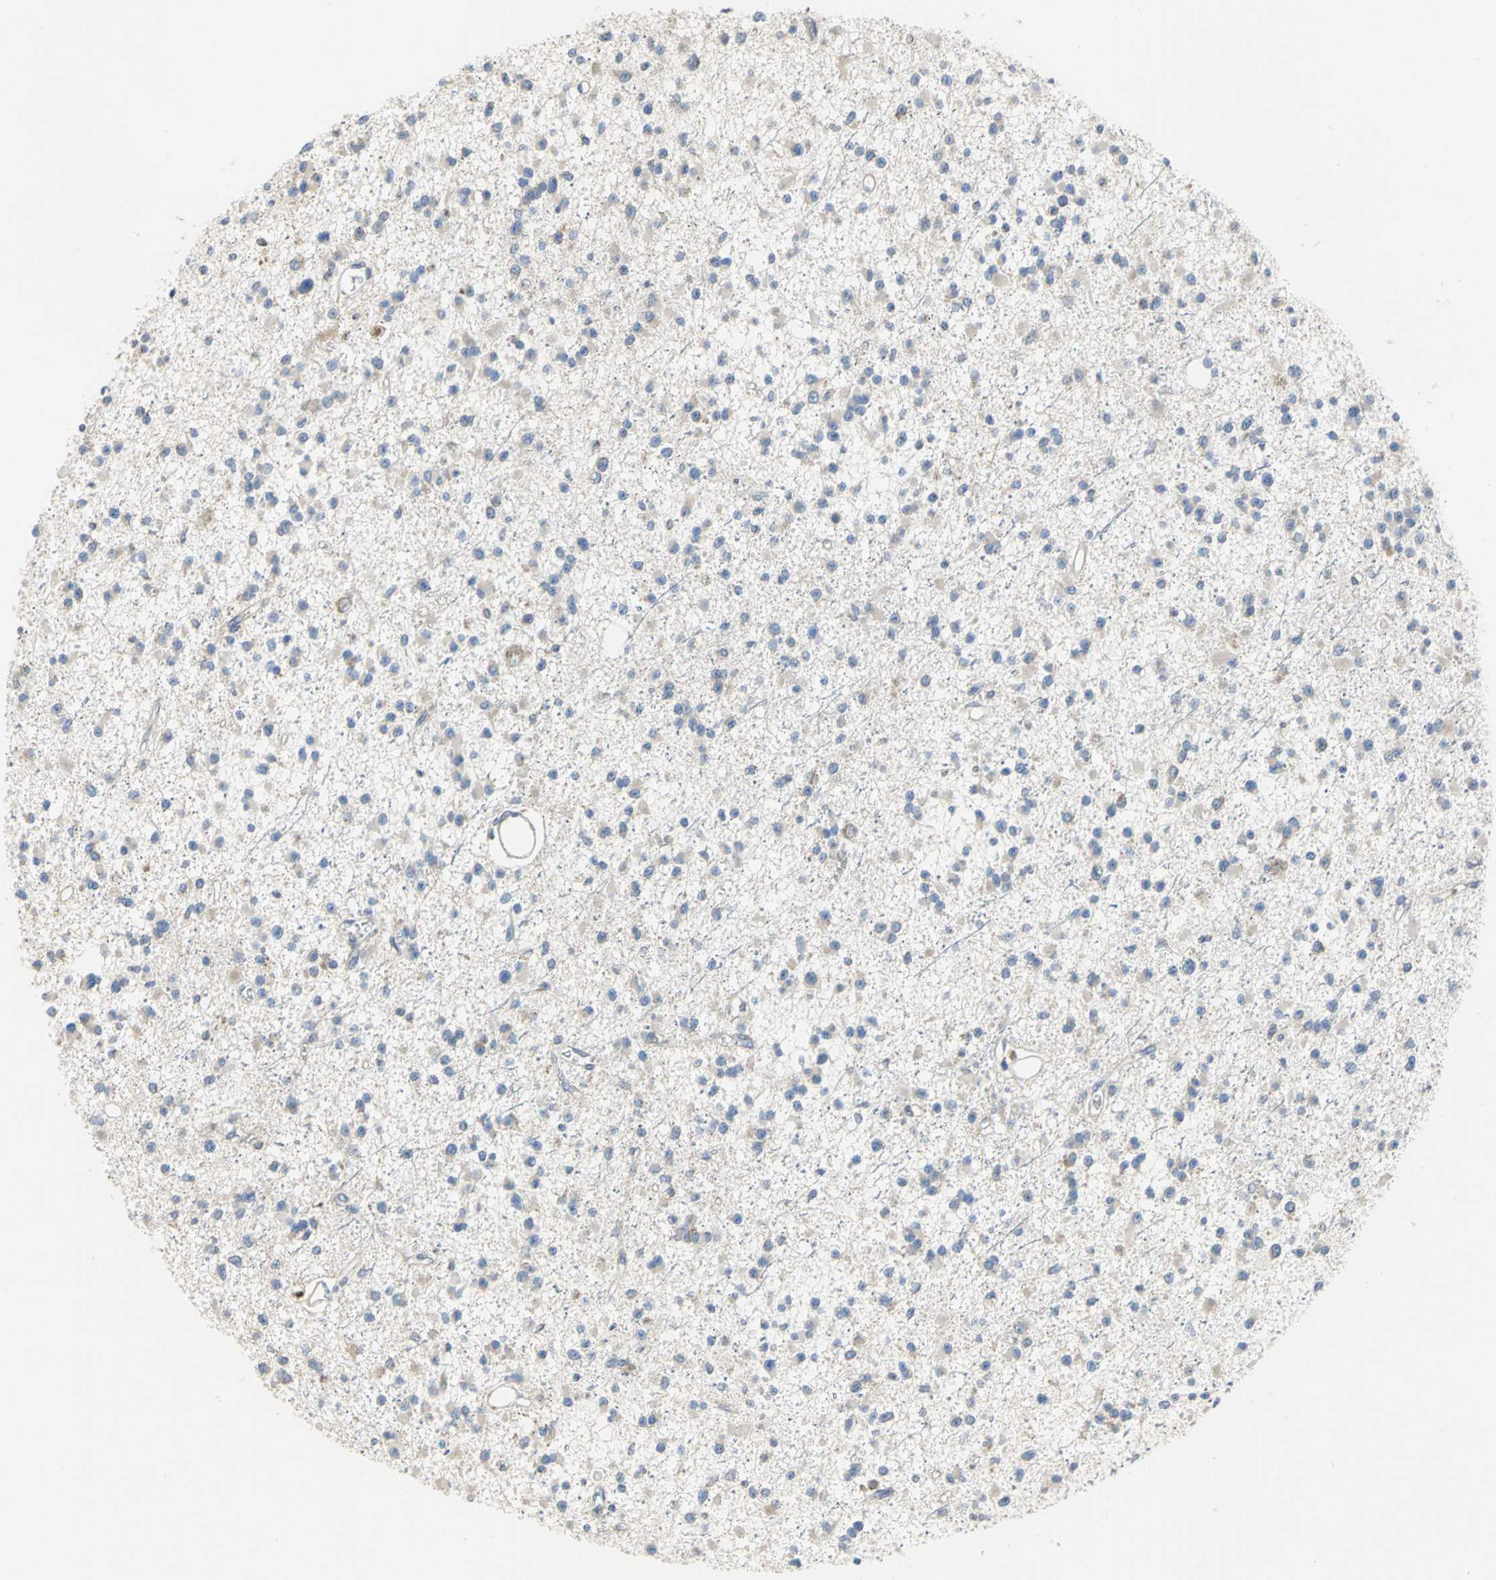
{"staining": {"intensity": "negative", "quantity": "none", "location": "none"}, "tissue": "glioma", "cell_type": "Tumor cells", "image_type": "cancer", "snomed": [{"axis": "morphology", "description": "Glioma, malignant, Low grade"}, {"axis": "topography", "description": "Brain"}], "caption": "Human glioma stained for a protein using immunohistochemistry (IHC) displays no positivity in tumor cells.", "gene": "SDF2L1", "patient": {"sex": "female", "age": 22}}